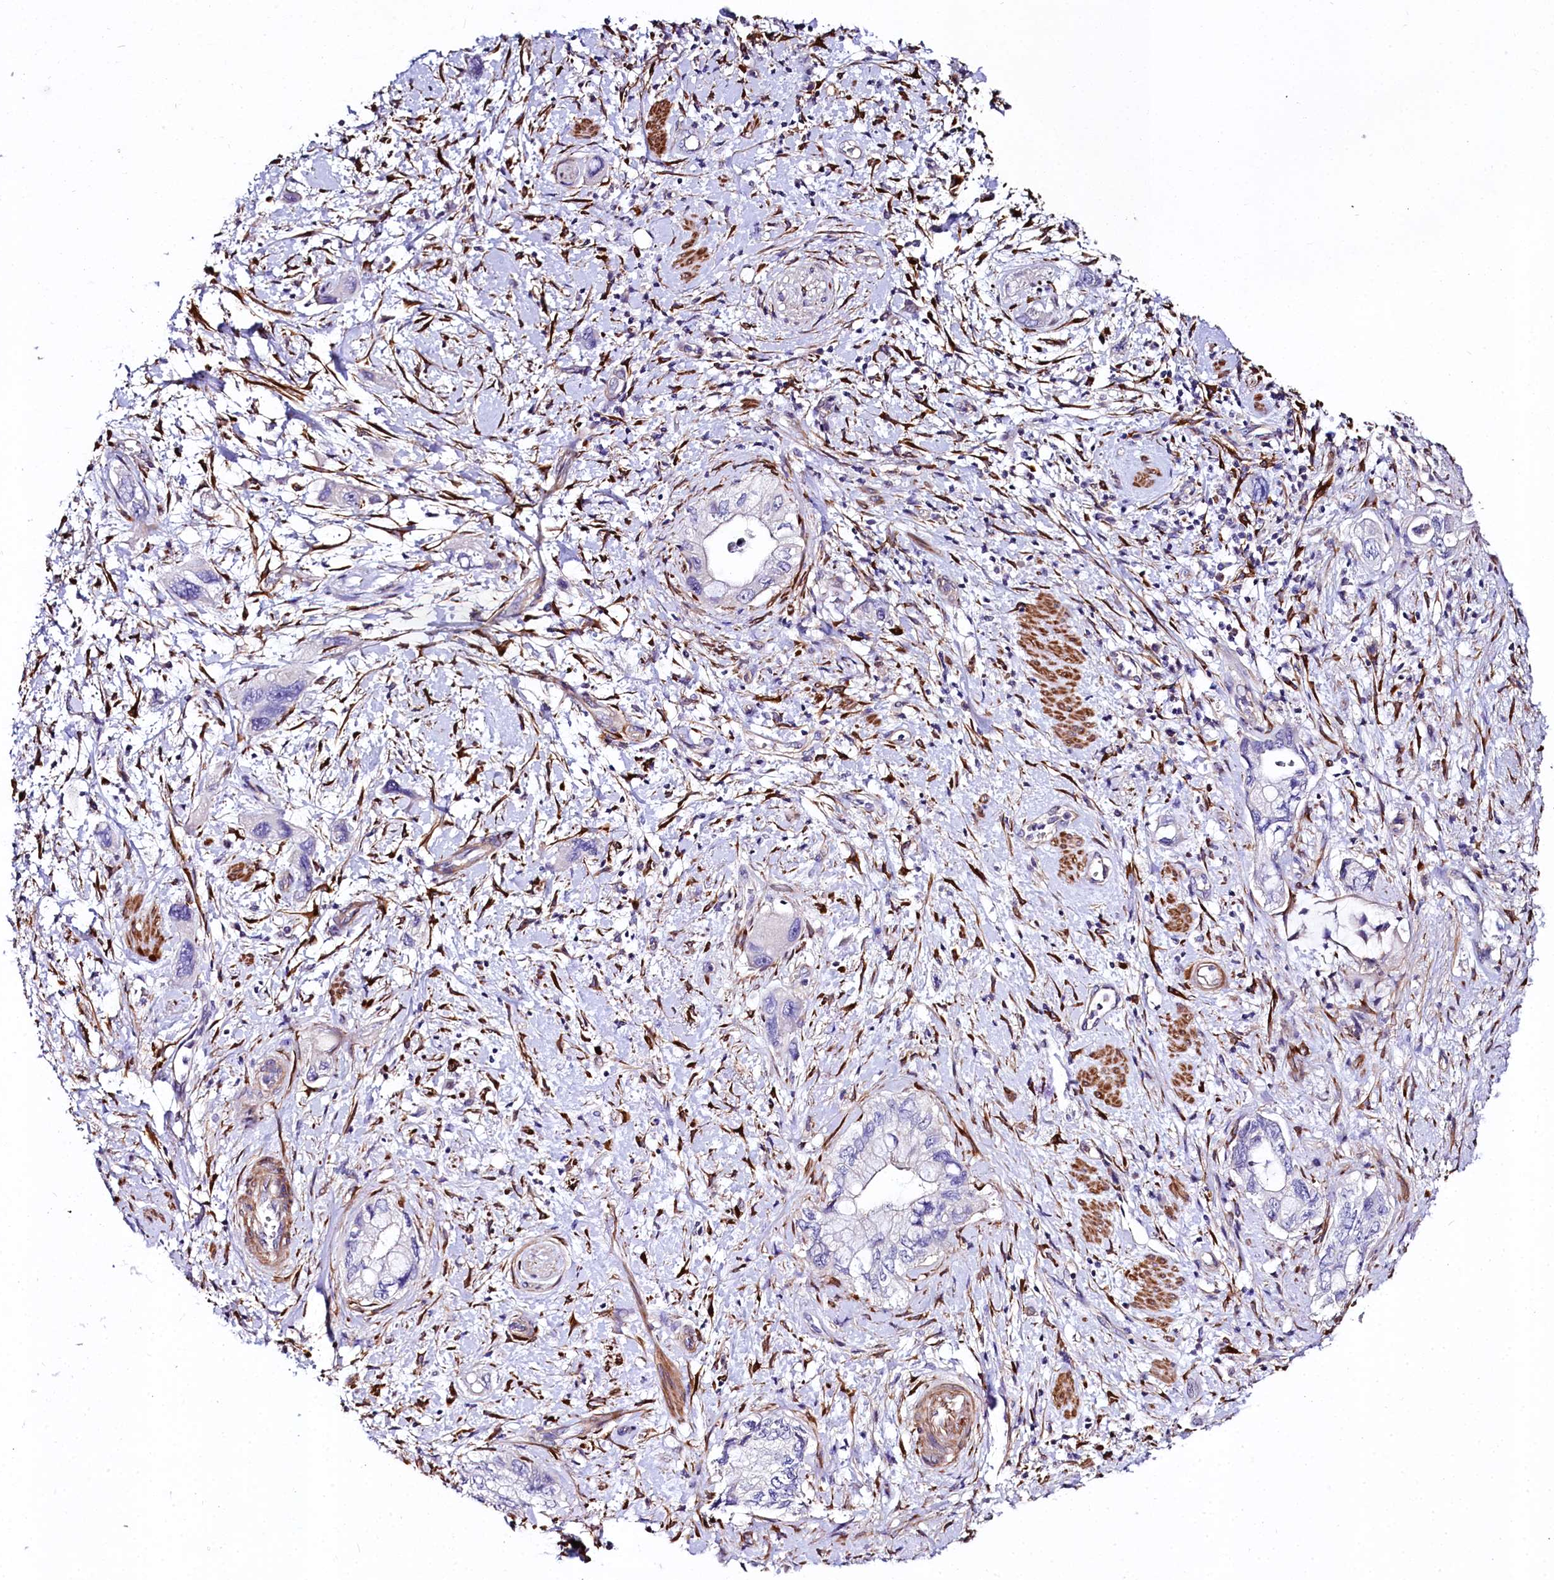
{"staining": {"intensity": "negative", "quantity": "none", "location": "none"}, "tissue": "pancreatic cancer", "cell_type": "Tumor cells", "image_type": "cancer", "snomed": [{"axis": "morphology", "description": "Adenocarcinoma, NOS"}, {"axis": "topography", "description": "Pancreas"}], "caption": "Histopathology image shows no significant protein positivity in tumor cells of pancreatic cancer (adenocarcinoma).", "gene": "FCHSD2", "patient": {"sex": "female", "age": 73}}